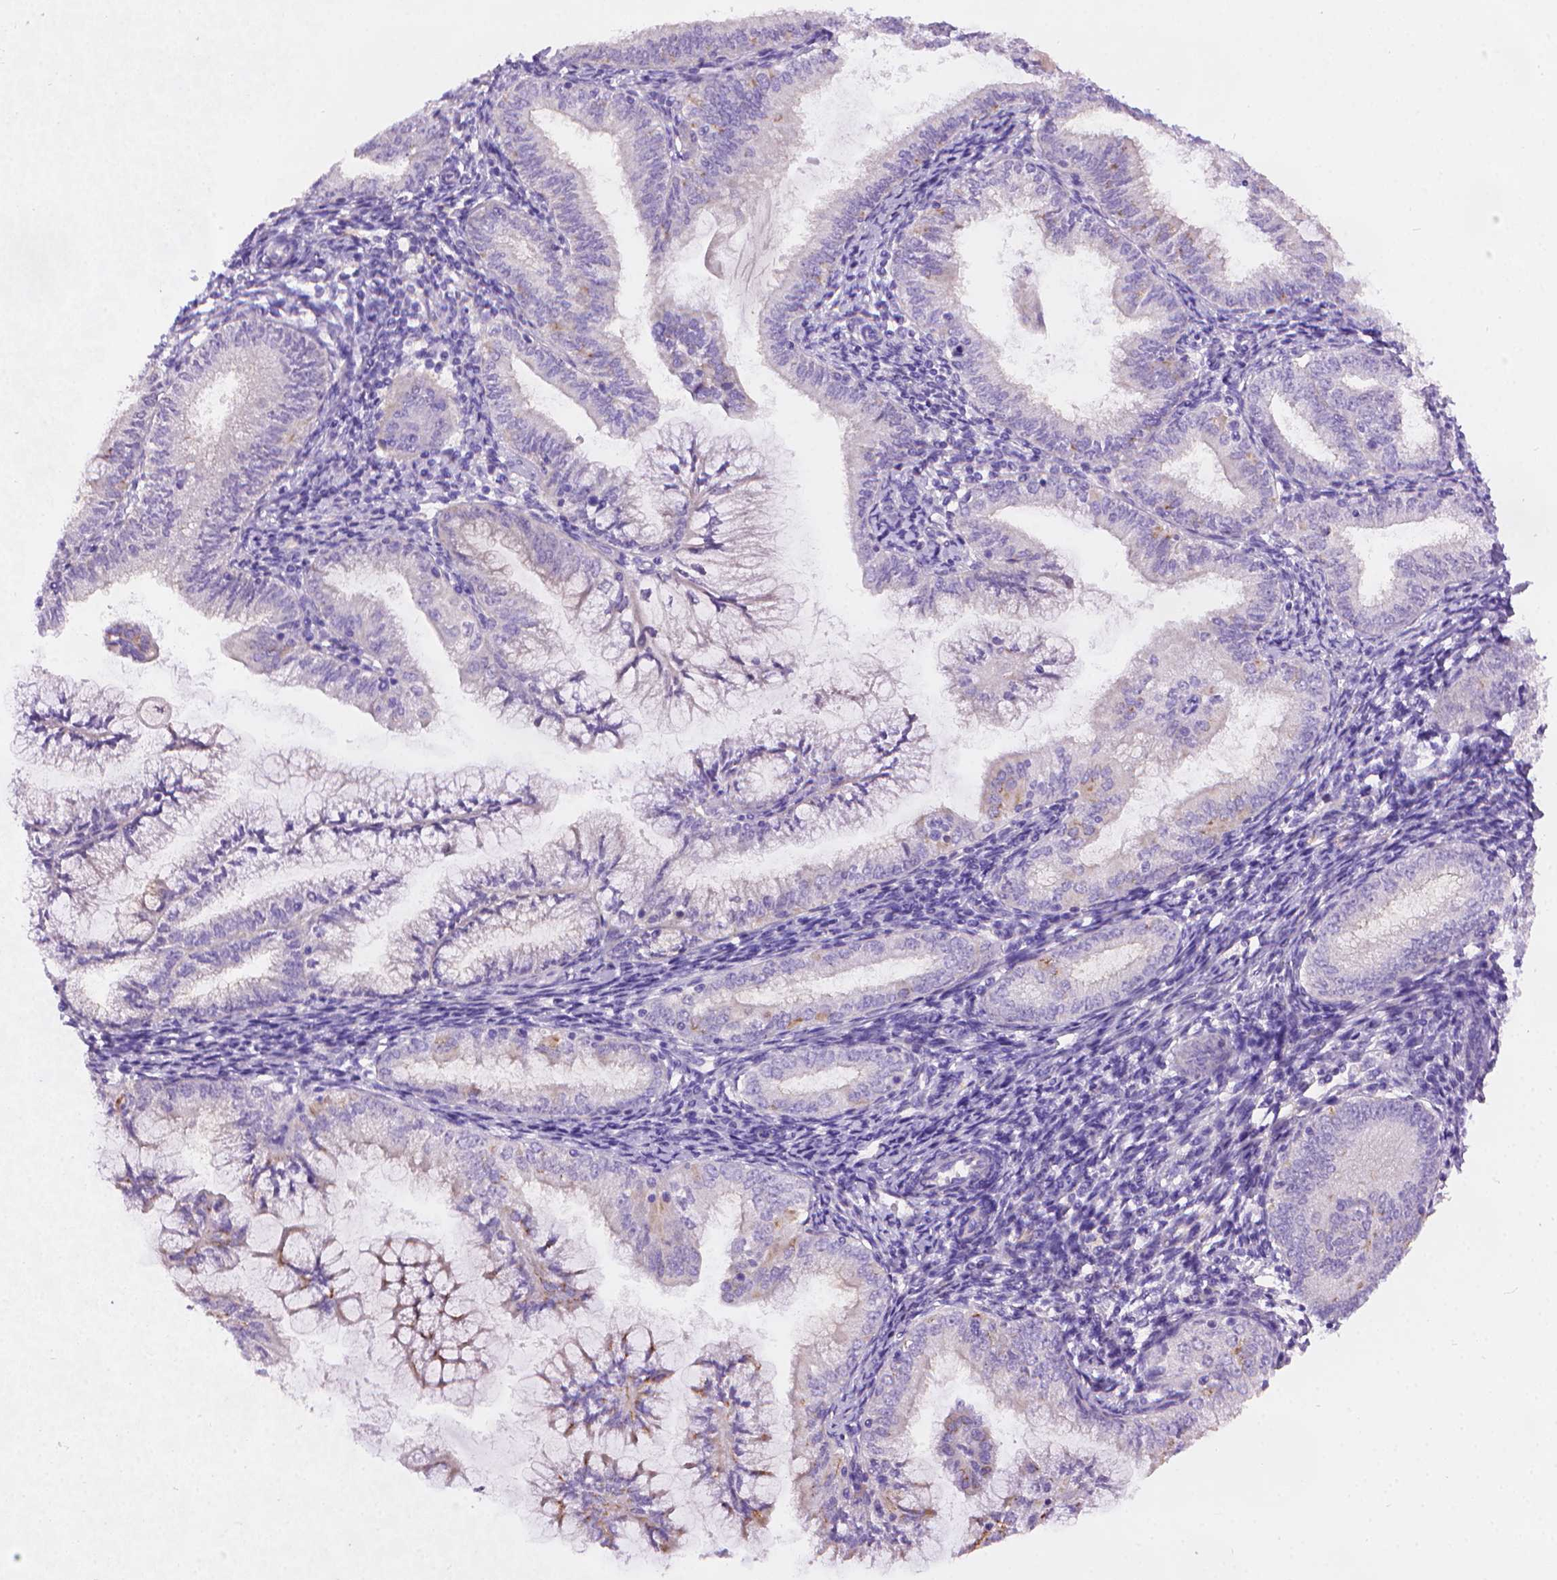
{"staining": {"intensity": "negative", "quantity": "none", "location": "none"}, "tissue": "endometrial cancer", "cell_type": "Tumor cells", "image_type": "cancer", "snomed": [{"axis": "morphology", "description": "Adenocarcinoma, NOS"}, {"axis": "topography", "description": "Endometrium"}], "caption": "Immunohistochemistry micrograph of human adenocarcinoma (endometrial) stained for a protein (brown), which displays no expression in tumor cells. (DAB (3,3'-diaminobenzidine) immunohistochemistry (IHC), high magnification).", "gene": "AMMECR1", "patient": {"sex": "female", "age": 55}}